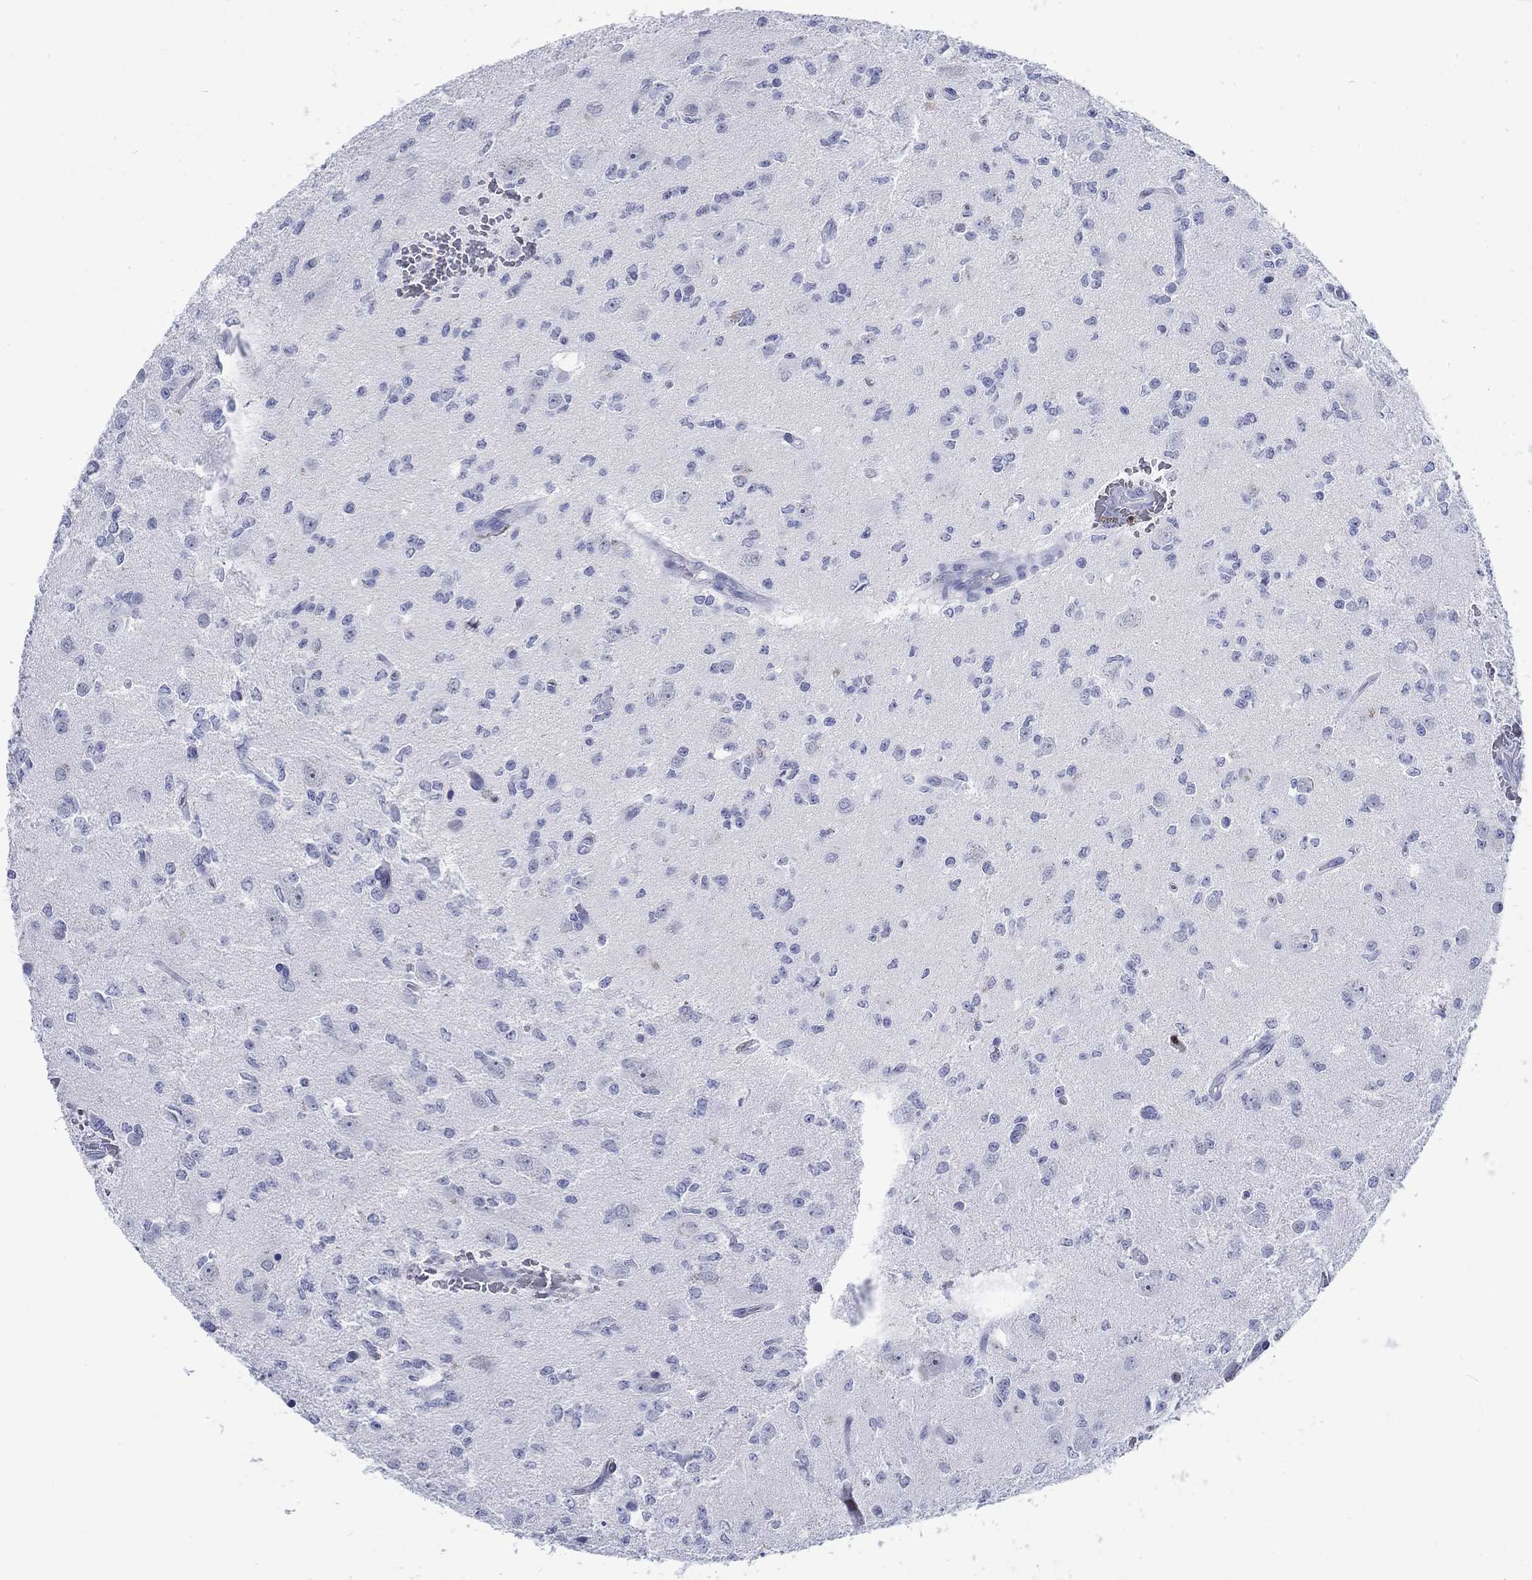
{"staining": {"intensity": "negative", "quantity": "none", "location": "none"}, "tissue": "glioma", "cell_type": "Tumor cells", "image_type": "cancer", "snomed": [{"axis": "morphology", "description": "Glioma, malignant, Low grade"}, {"axis": "topography", "description": "Brain"}], "caption": "High magnification brightfield microscopy of low-grade glioma (malignant) stained with DAB (3,3'-diaminobenzidine) (brown) and counterstained with hematoxylin (blue): tumor cells show no significant expression.", "gene": "KRT76", "patient": {"sex": "female", "age": 45}}